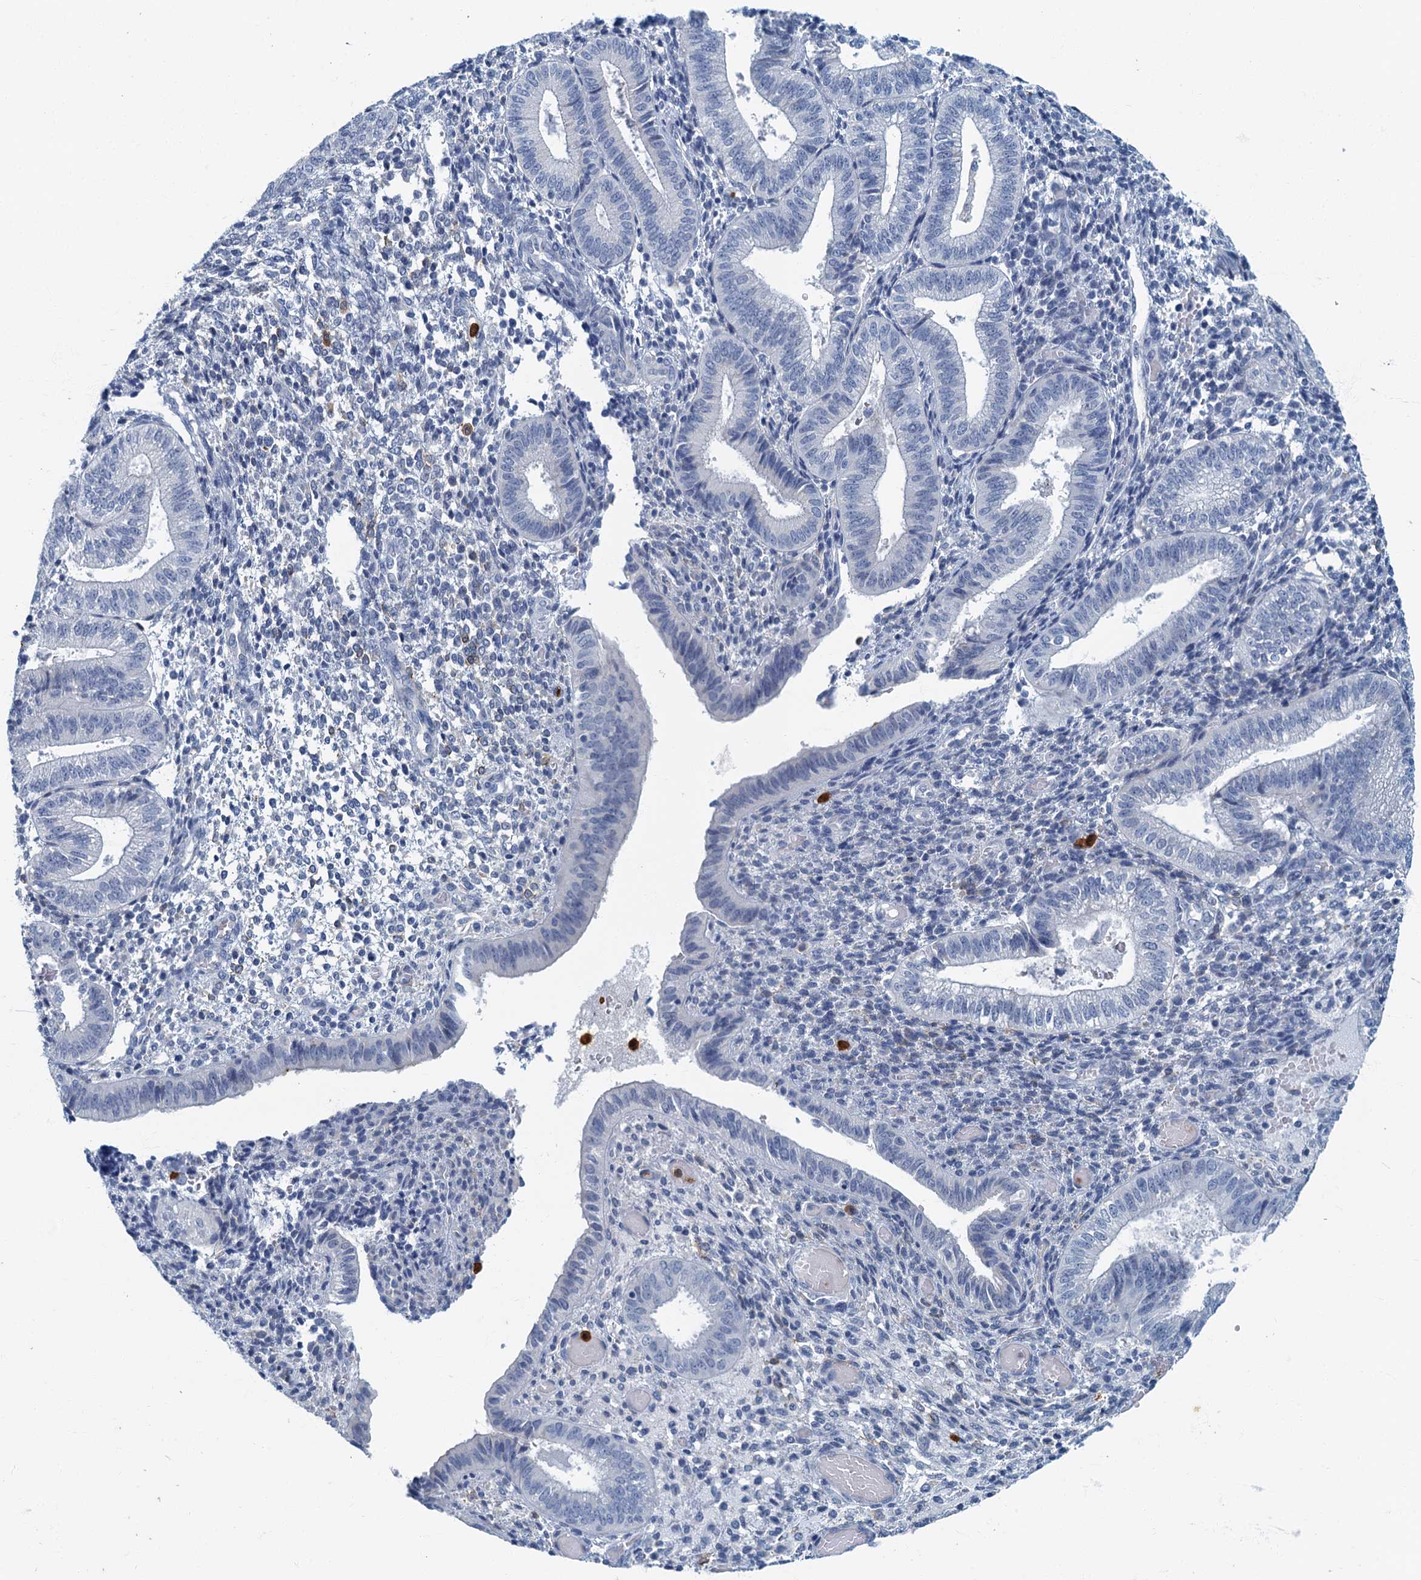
{"staining": {"intensity": "negative", "quantity": "none", "location": "none"}, "tissue": "endometrium", "cell_type": "Cells in endometrial stroma", "image_type": "normal", "snomed": [{"axis": "morphology", "description": "Normal tissue, NOS"}, {"axis": "topography", "description": "Endometrium"}], "caption": "This micrograph is of unremarkable endometrium stained with immunohistochemistry (IHC) to label a protein in brown with the nuclei are counter-stained blue. There is no expression in cells in endometrial stroma.", "gene": "ANKDD1A", "patient": {"sex": "female", "age": 34}}